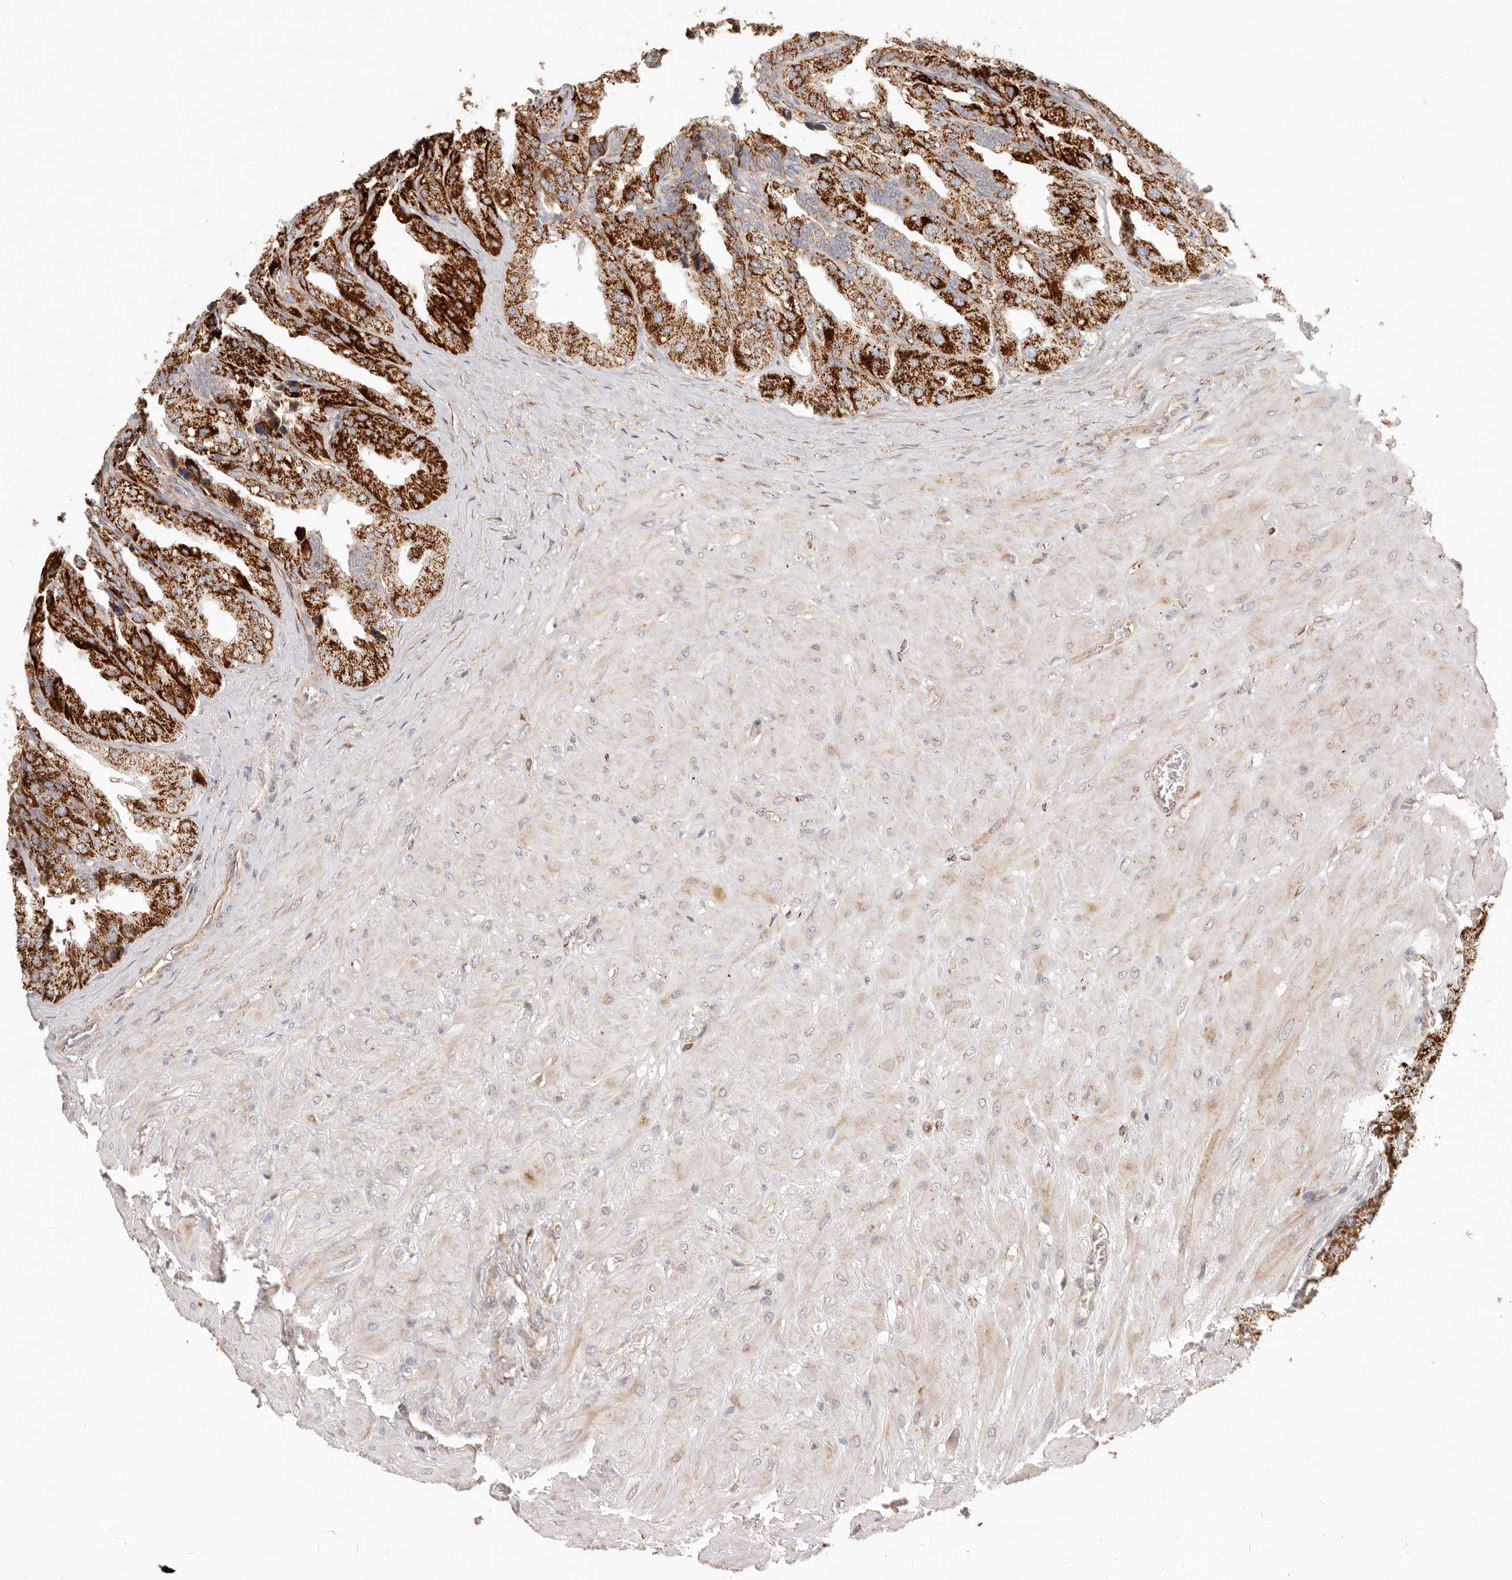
{"staining": {"intensity": "strong", "quantity": ">75%", "location": "cytoplasmic/membranous"}, "tissue": "seminal vesicle", "cell_type": "Glandular cells", "image_type": "normal", "snomed": [{"axis": "morphology", "description": "Normal tissue, NOS"}, {"axis": "topography", "description": "Prostate"}, {"axis": "topography", "description": "Seminal veicle"}], "caption": "This photomicrograph displays IHC staining of benign human seminal vesicle, with high strong cytoplasmic/membranous expression in approximately >75% of glandular cells.", "gene": "ARHGEF10L", "patient": {"sex": "male", "age": 51}}